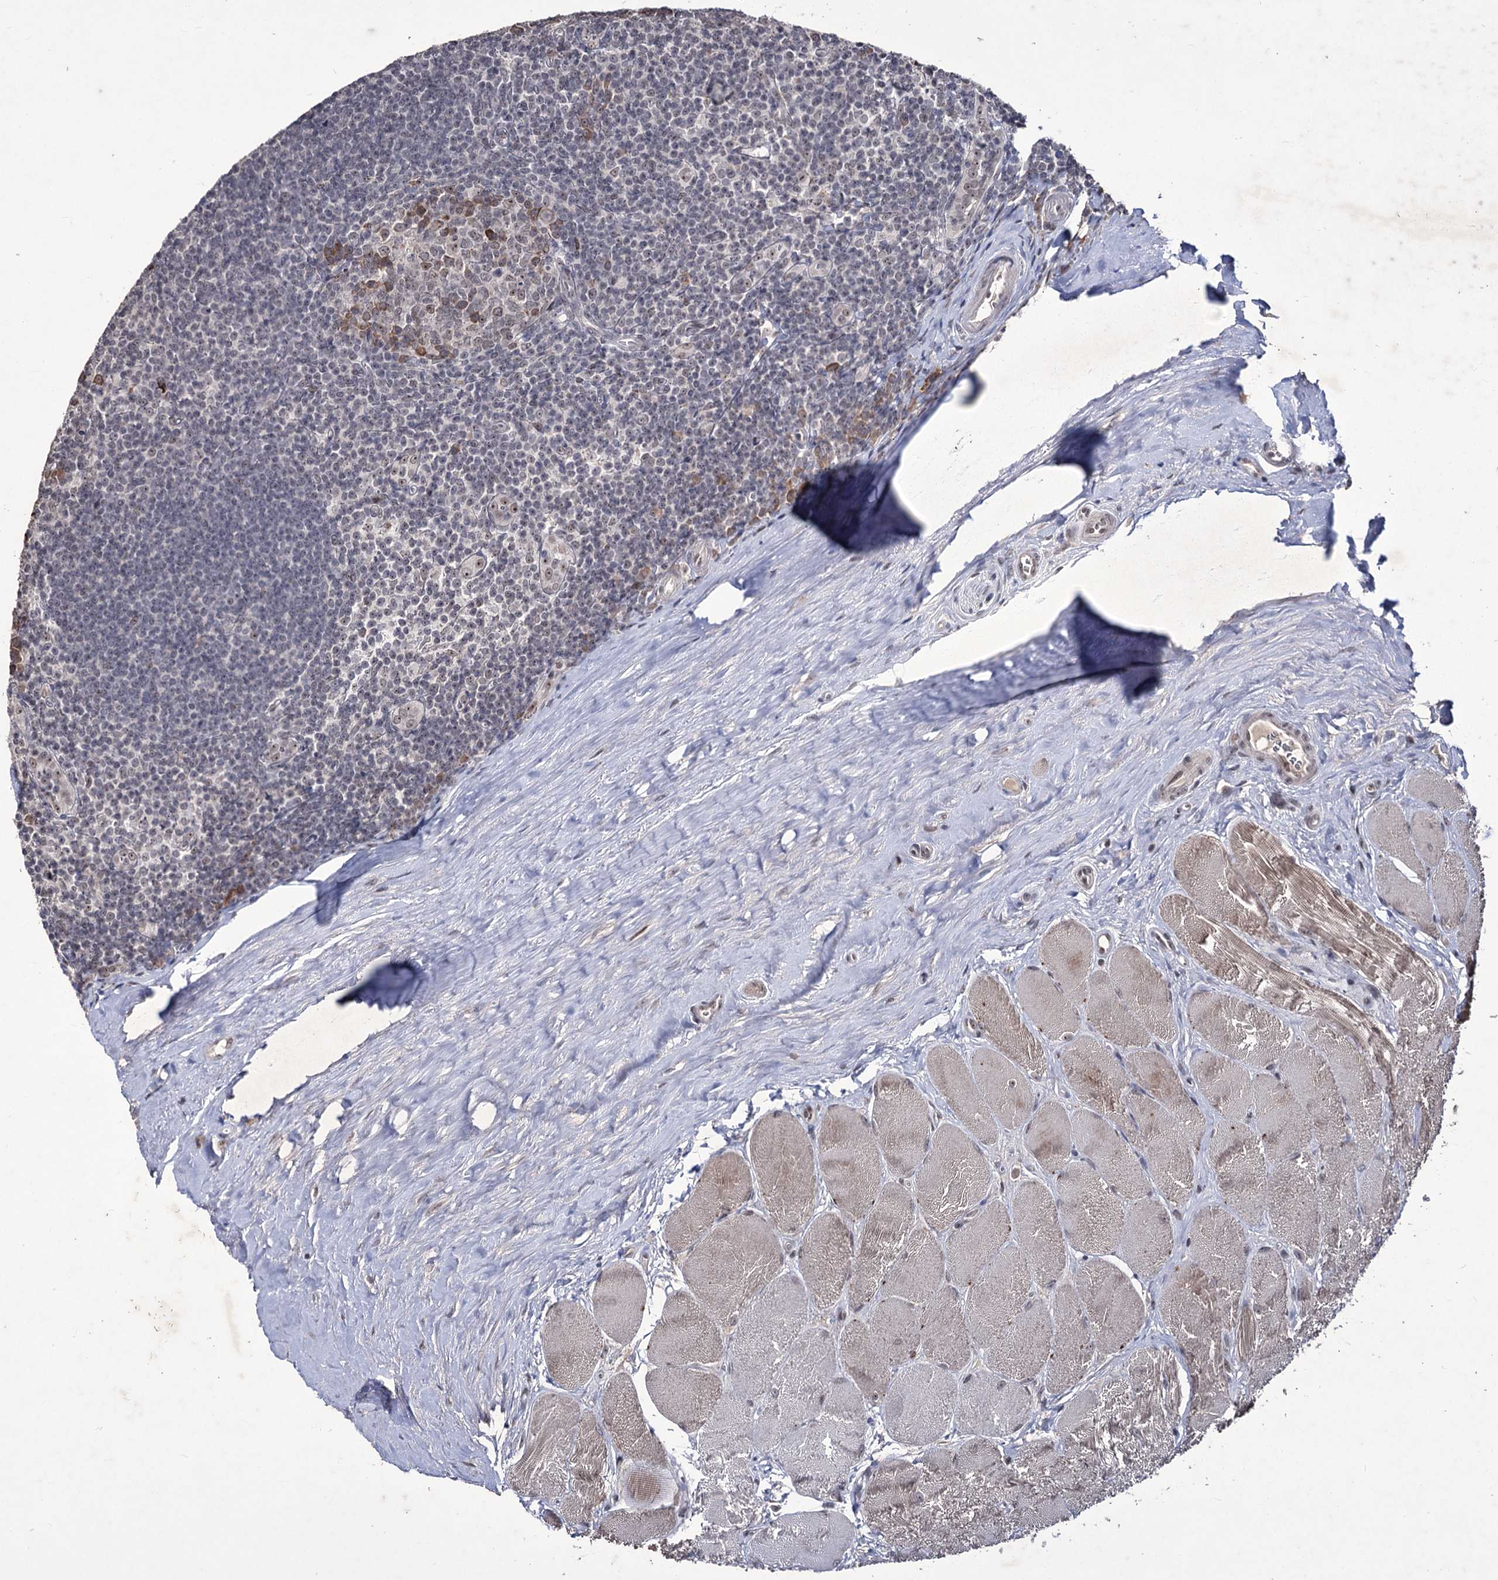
{"staining": {"intensity": "weak", "quantity": "<25%", "location": "cytoplasmic/membranous"}, "tissue": "tonsil", "cell_type": "Germinal center cells", "image_type": "normal", "snomed": [{"axis": "morphology", "description": "Normal tissue, NOS"}, {"axis": "topography", "description": "Tonsil"}], "caption": "Immunohistochemical staining of normal tonsil exhibits no significant staining in germinal center cells. Nuclei are stained in blue.", "gene": "VGLL4", "patient": {"sex": "male", "age": 27}}